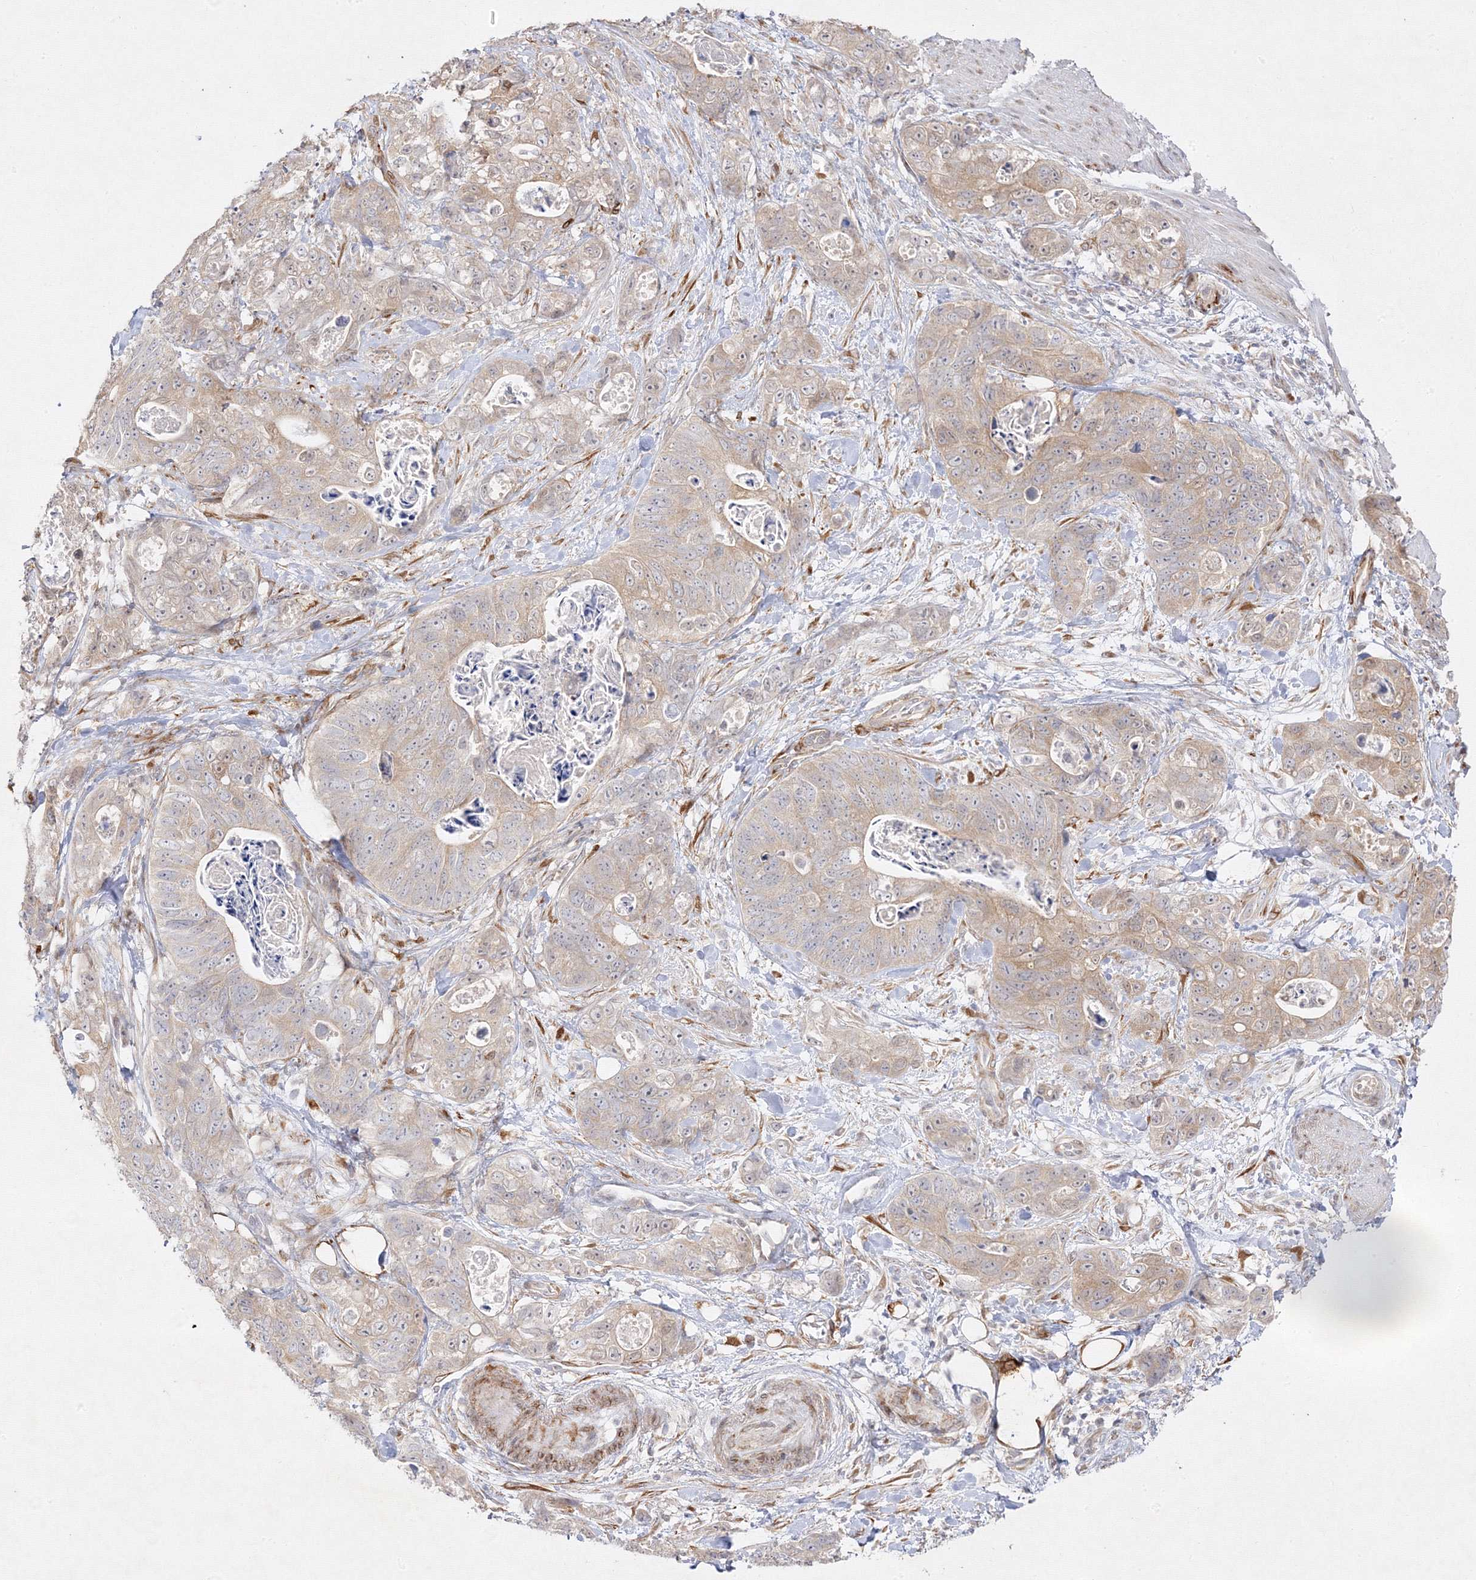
{"staining": {"intensity": "moderate", "quantity": "25%-75%", "location": "cytoplasmic/membranous"}, "tissue": "stomach cancer", "cell_type": "Tumor cells", "image_type": "cancer", "snomed": [{"axis": "morphology", "description": "Normal tissue, NOS"}, {"axis": "morphology", "description": "Adenocarcinoma, NOS"}, {"axis": "topography", "description": "Stomach"}], "caption": "A brown stain shows moderate cytoplasmic/membranous expression of a protein in human stomach adenocarcinoma tumor cells.", "gene": "C2CD2", "patient": {"sex": "female", "age": 89}}